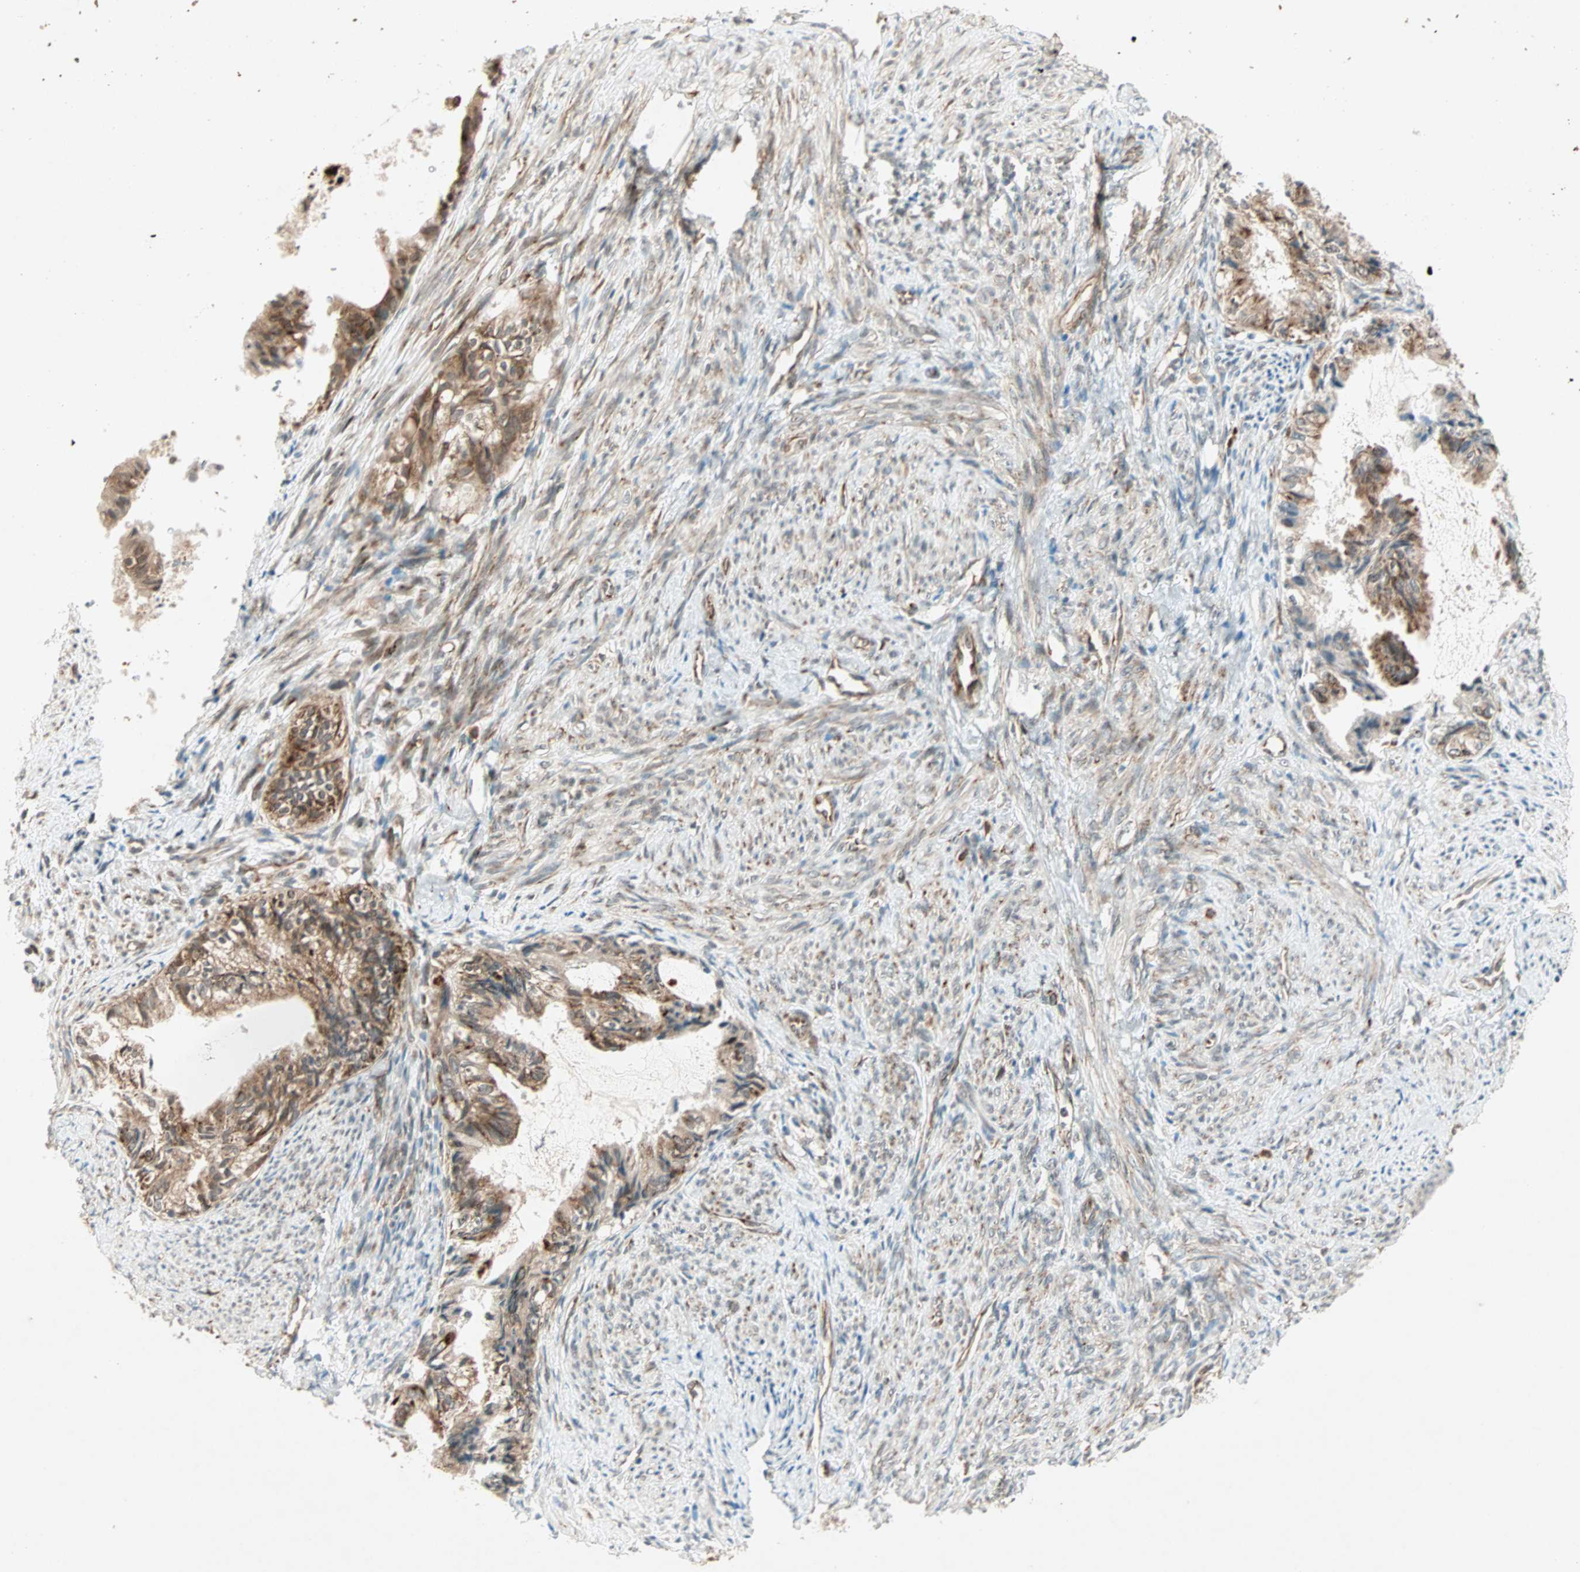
{"staining": {"intensity": "moderate", "quantity": ">75%", "location": "cytoplasmic/membranous"}, "tissue": "cervical cancer", "cell_type": "Tumor cells", "image_type": "cancer", "snomed": [{"axis": "morphology", "description": "Normal tissue, NOS"}, {"axis": "morphology", "description": "Adenocarcinoma, NOS"}, {"axis": "topography", "description": "Cervix"}, {"axis": "topography", "description": "Endometrium"}], "caption": "High-power microscopy captured an immunohistochemistry histopathology image of adenocarcinoma (cervical), revealing moderate cytoplasmic/membranous positivity in about >75% of tumor cells.", "gene": "ZNF37A", "patient": {"sex": "female", "age": 86}}